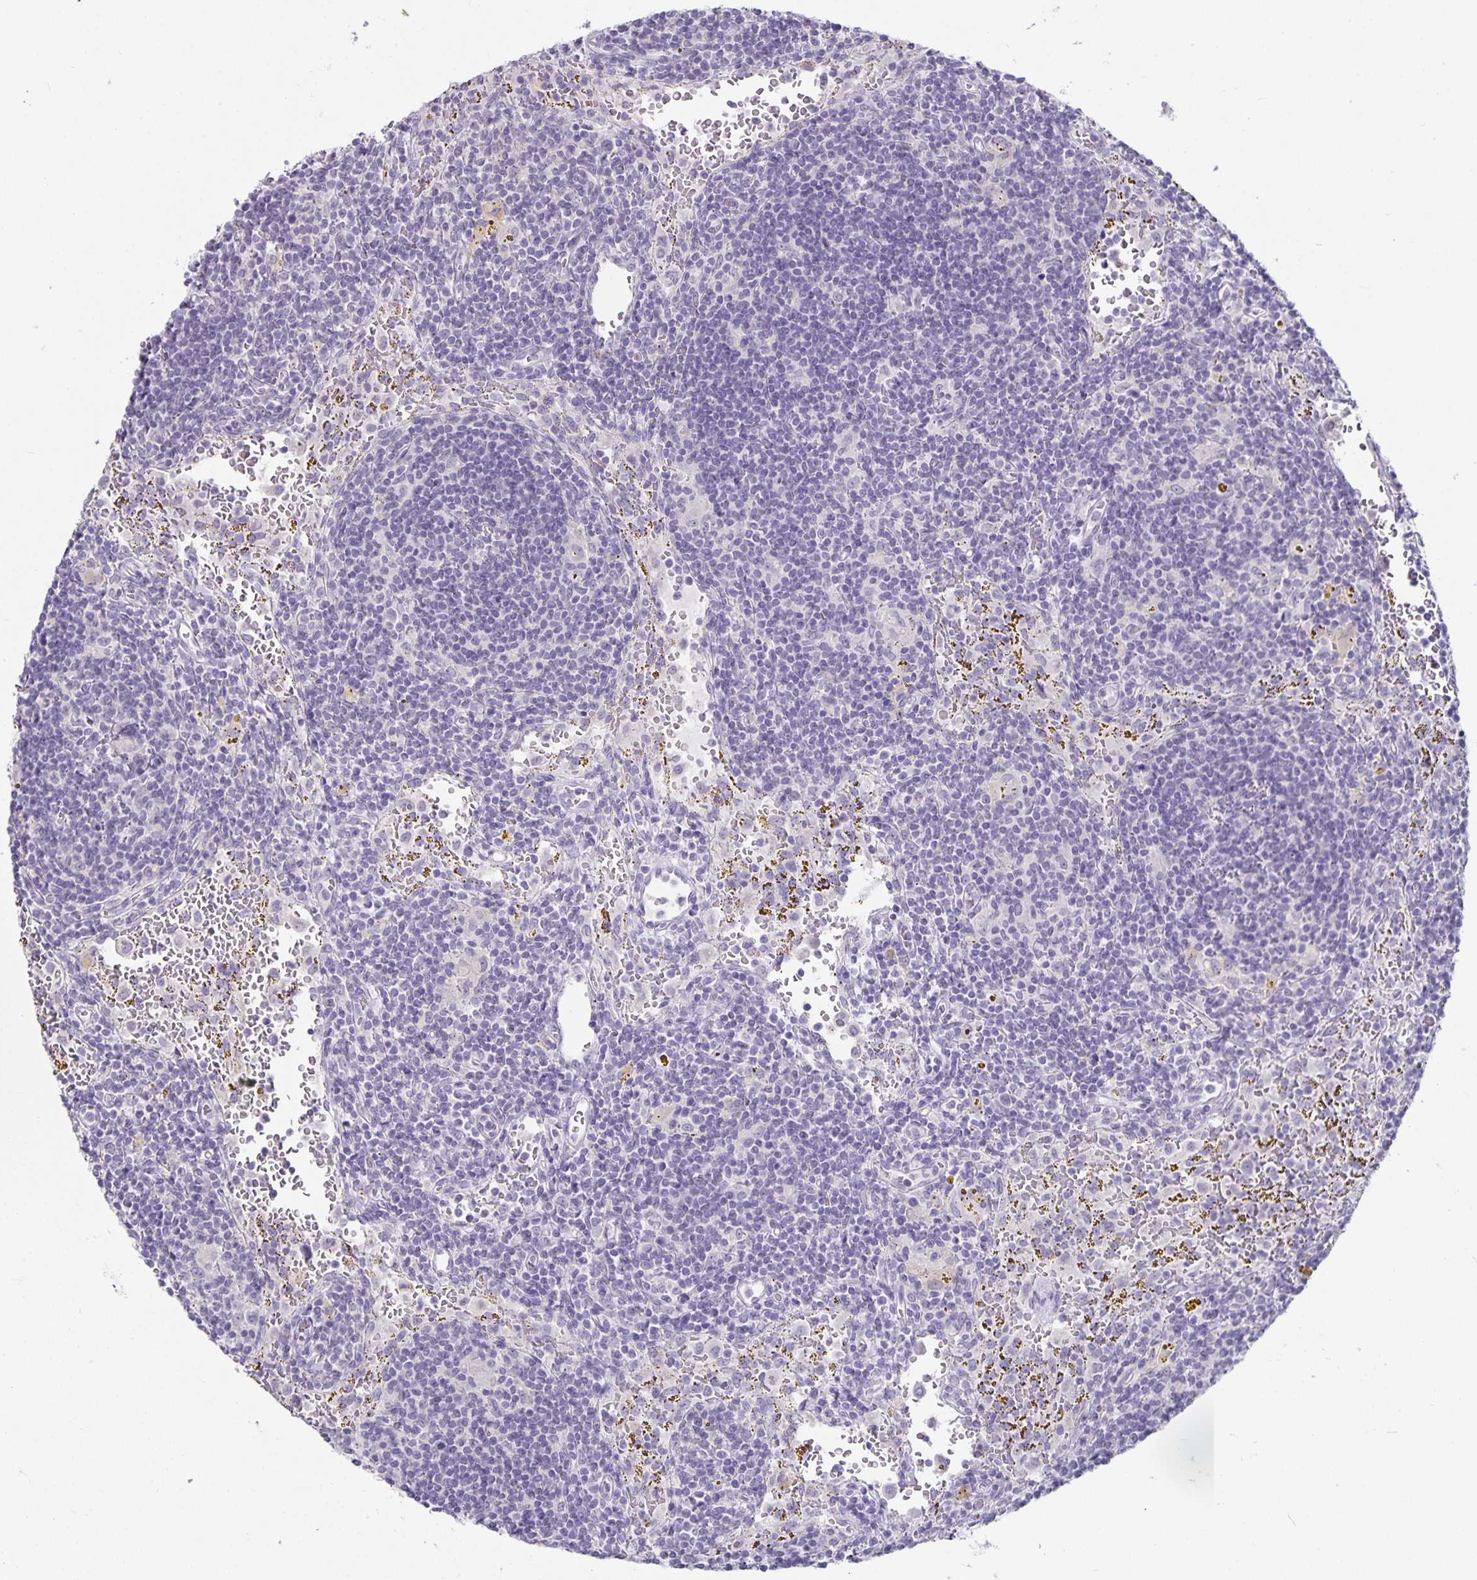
{"staining": {"intensity": "negative", "quantity": "none", "location": "none"}, "tissue": "lymphoma", "cell_type": "Tumor cells", "image_type": "cancer", "snomed": [{"axis": "morphology", "description": "Malignant lymphoma, non-Hodgkin's type, Low grade"}, {"axis": "topography", "description": "Spleen"}], "caption": "Immunohistochemical staining of low-grade malignant lymphoma, non-Hodgkin's type demonstrates no significant expression in tumor cells.", "gene": "CA12", "patient": {"sex": "female", "age": 70}}